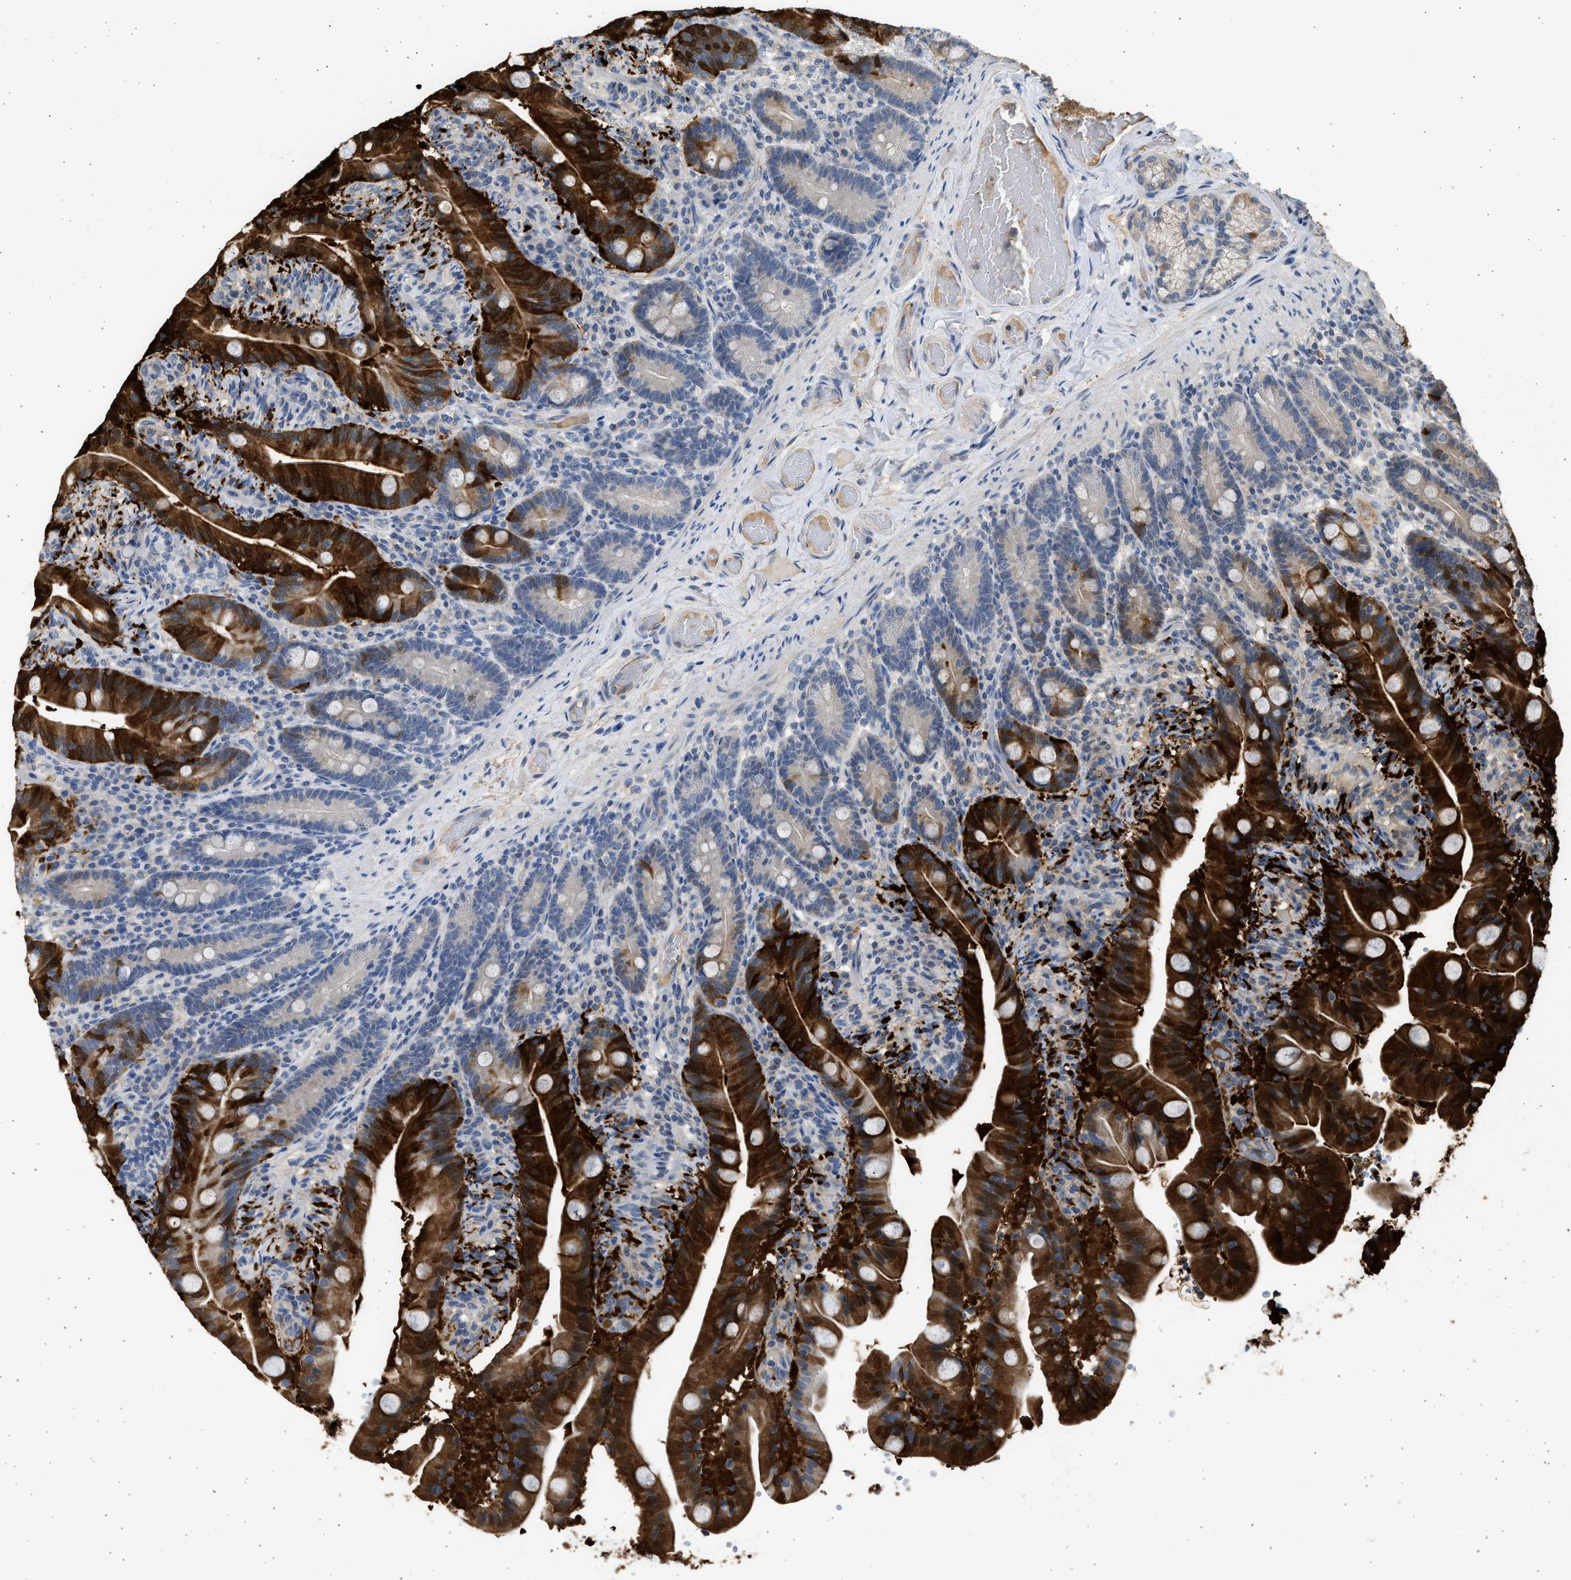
{"staining": {"intensity": "strong", "quantity": "25%-75%", "location": "cytoplasmic/membranous"}, "tissue": "duodenum", "cell_type": "Glandular cells", "image_type": "normal", "snomed": [{"axis": "morphology", "description": "Normal tissue, NOS"}, {"axis": "topography", "description": "Duodenum"}], "caption": "Immunohistochemical staining of normal duodenum reveals strong cytoplasmic/membranous protein expression in about 25%-75% of glandular cells. The protein is stained brown, and the nuclei are stained in blue (DAB (3,3'-diaminobenzidine) IHC with brightfield microscopy, high magnification).", "gene": "SULT2A1", "patient": {"sex": "male", "age": 54}}